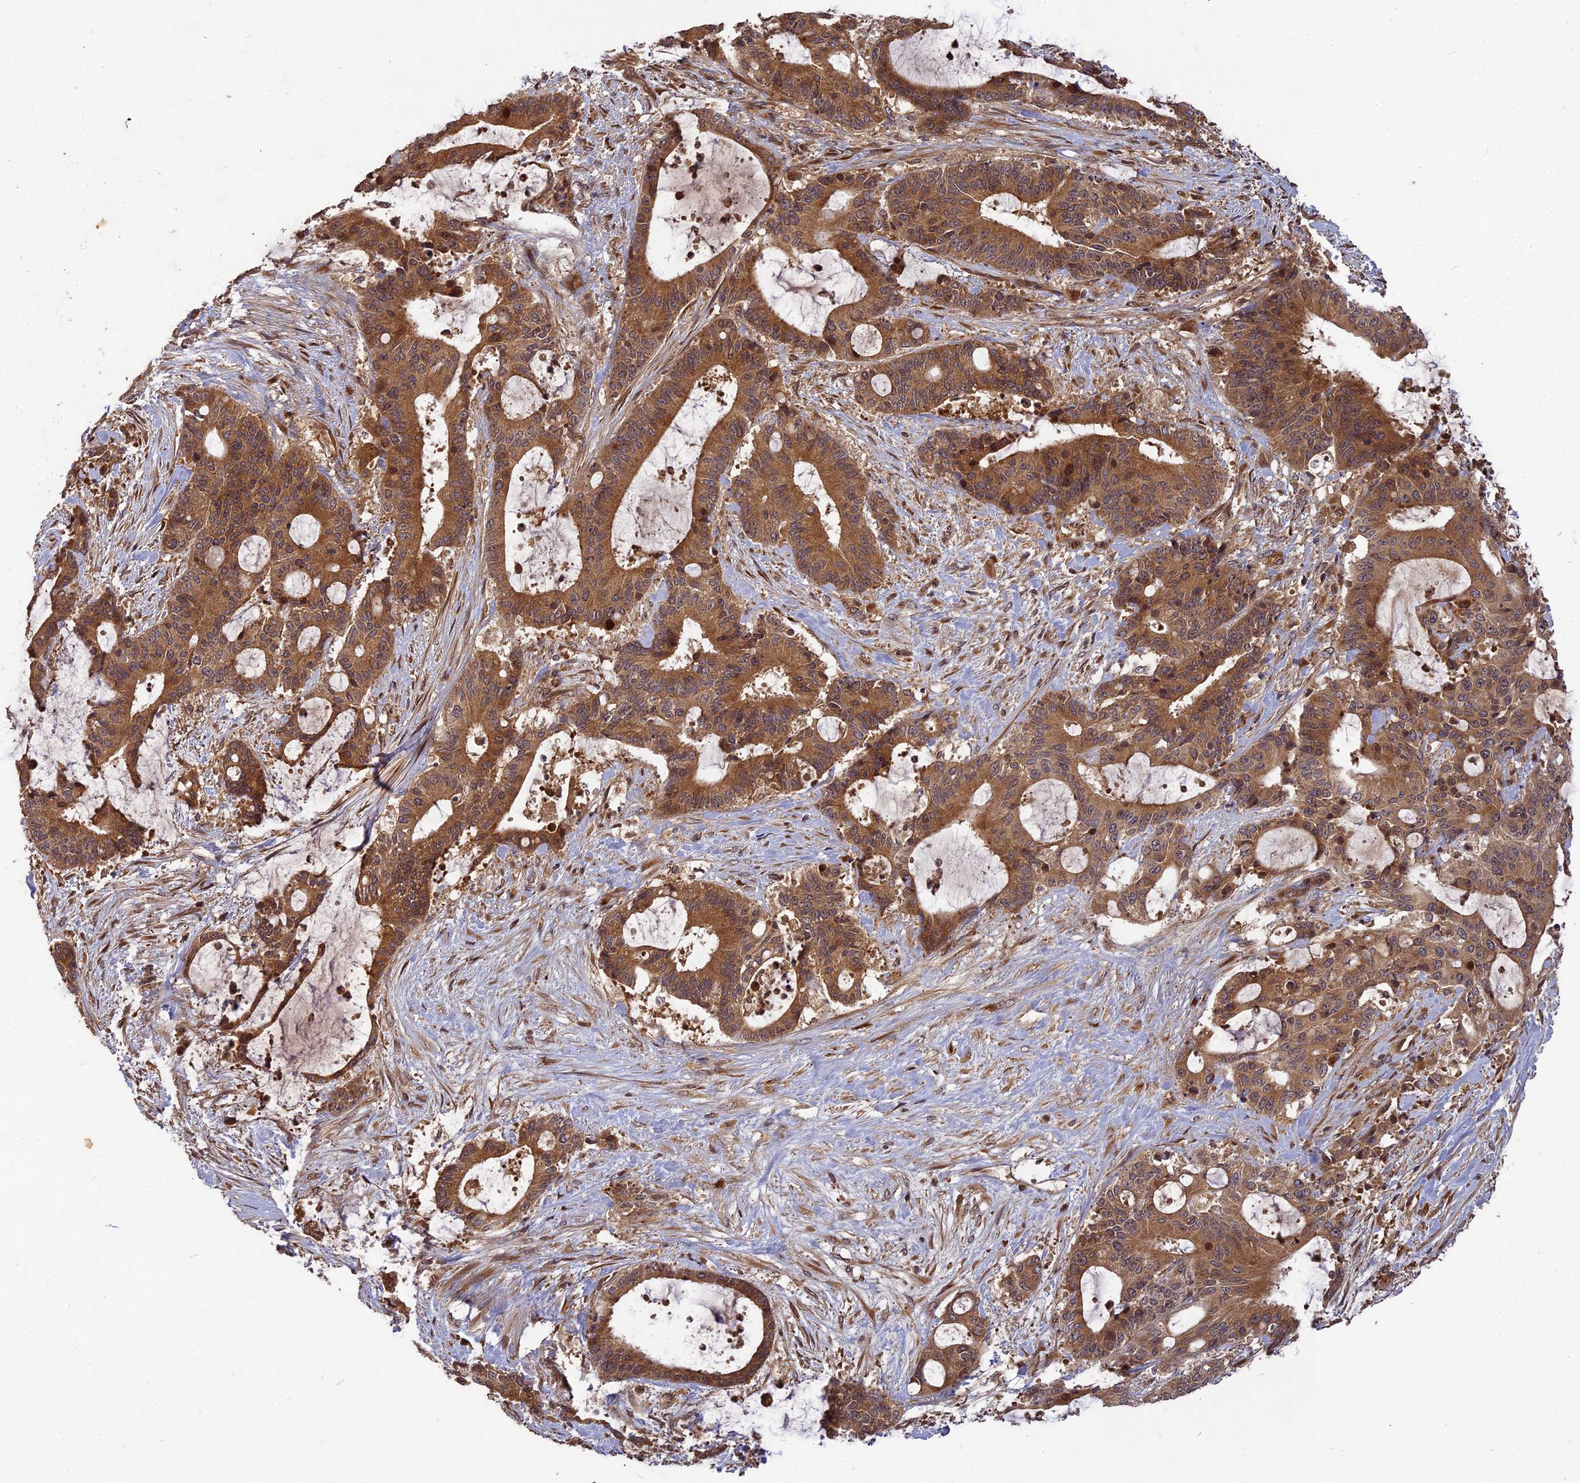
{"staining": {"intensity": "moderate", "quantity": ">75%", "location": "cytoplasmic/membranous"}, "tissue": "liver cancer", "cell_type": "Tumor cells", "image_type": "cancer", "snomed": [{"axis": "morphology", "description": "Normal tissue, NOS"}, {"axis": "morphology", "description": "Cholangiocarcinoma"}, {"axis": "topography", "description": "Liver"}, {"axis": "topography", "description": "Peripheral nerve tissue"}], "caption": "Tumor cells reveal medium levels of moderate cytoplasmic/membranous staining in approximately >75% of cells in liver cancer (cholangiocarcinoma). (Stains: DAB (3,3'-diaminobenzidine) in brown, nuclei in blue, Microscopy: brightfield microscopy at high magnification).", "gene": "TMUB2", "patient": {"sex": "female", "age": 73}}